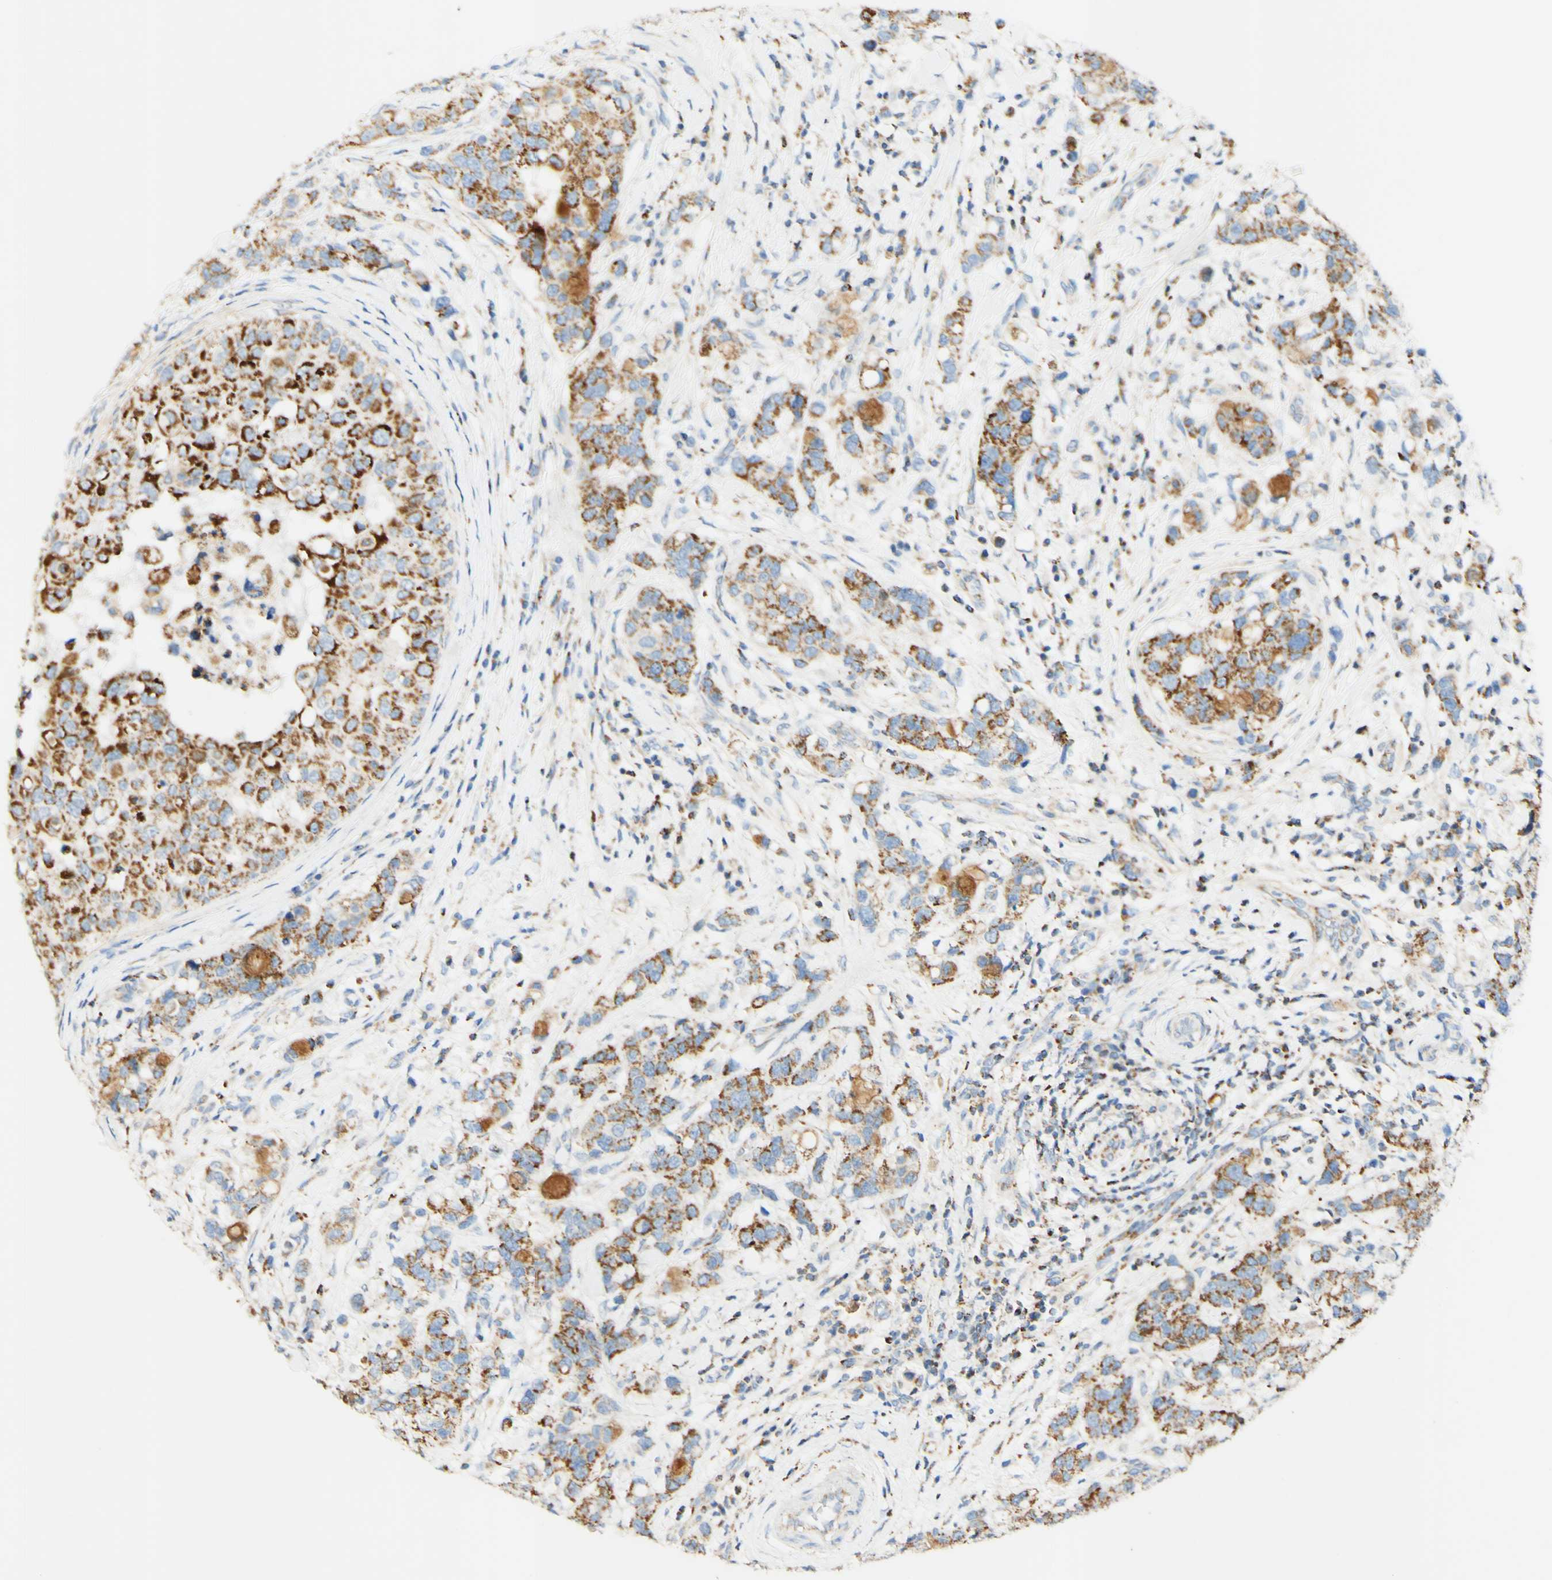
{"staining": {"intensity": "moderate", "quantity": ">75%", "location": "cytoplasmic/membranous"}, "tissue": "breast cancer", "cell_type": "Tumor cells", "image_type": "cancer", "snomed": [{"axis": "morphology", "description": "Duct carcinoma"}, {"axis": "topography", "description": "Breast"}], "caption": "This histopathology image exhibits breast intraductal carcinoma stained with IHC to label a protein in brown. The cytoplasmic/membranous of tumor cells show moderate positivity for the protein. Nuclei are counter-stained blue.", "gene": "OXCT1", "patient": {"sex": "female", "age": 27}}